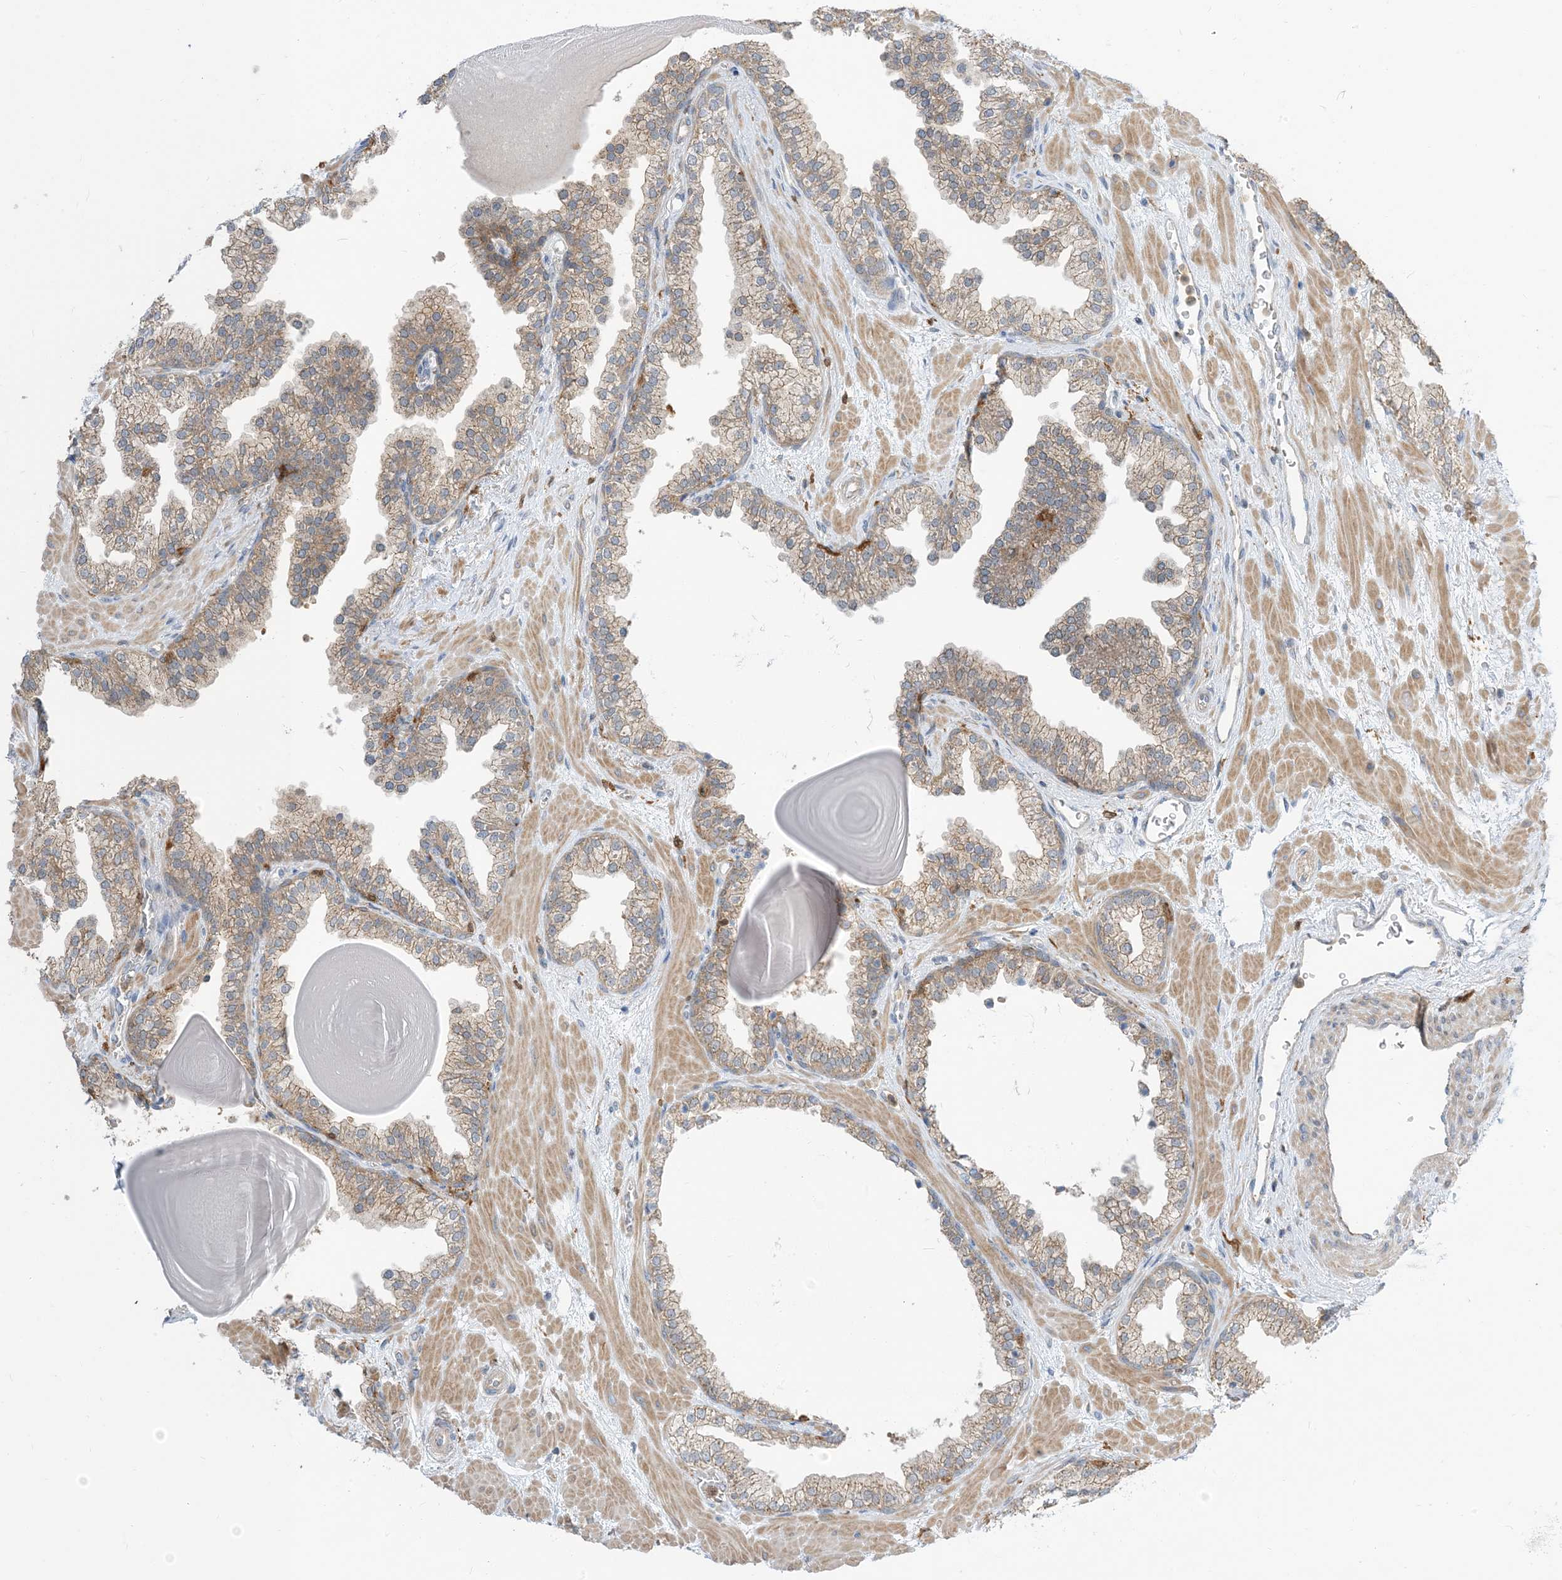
{"staining": {"intensity": "weak", "quantity": "25%-75%", "location": "cytoplasmic/membranous"}, "tissue": "prostate", "cell_type": "Glandular cells", "image_type": "normal", "snomed": [{"axis": "morphology", "description": "Normal tissue, NOS"}, {"axis": "topography", "description": "Prostate"}], "caption": "Prostate stained for a protein (brown) demonstrates weak cytoplasmic/membranous positive staining in about 25%-75% of glandular cells.", "gene": "NAGK", "patient": {"sex": "male", "age": 48}}